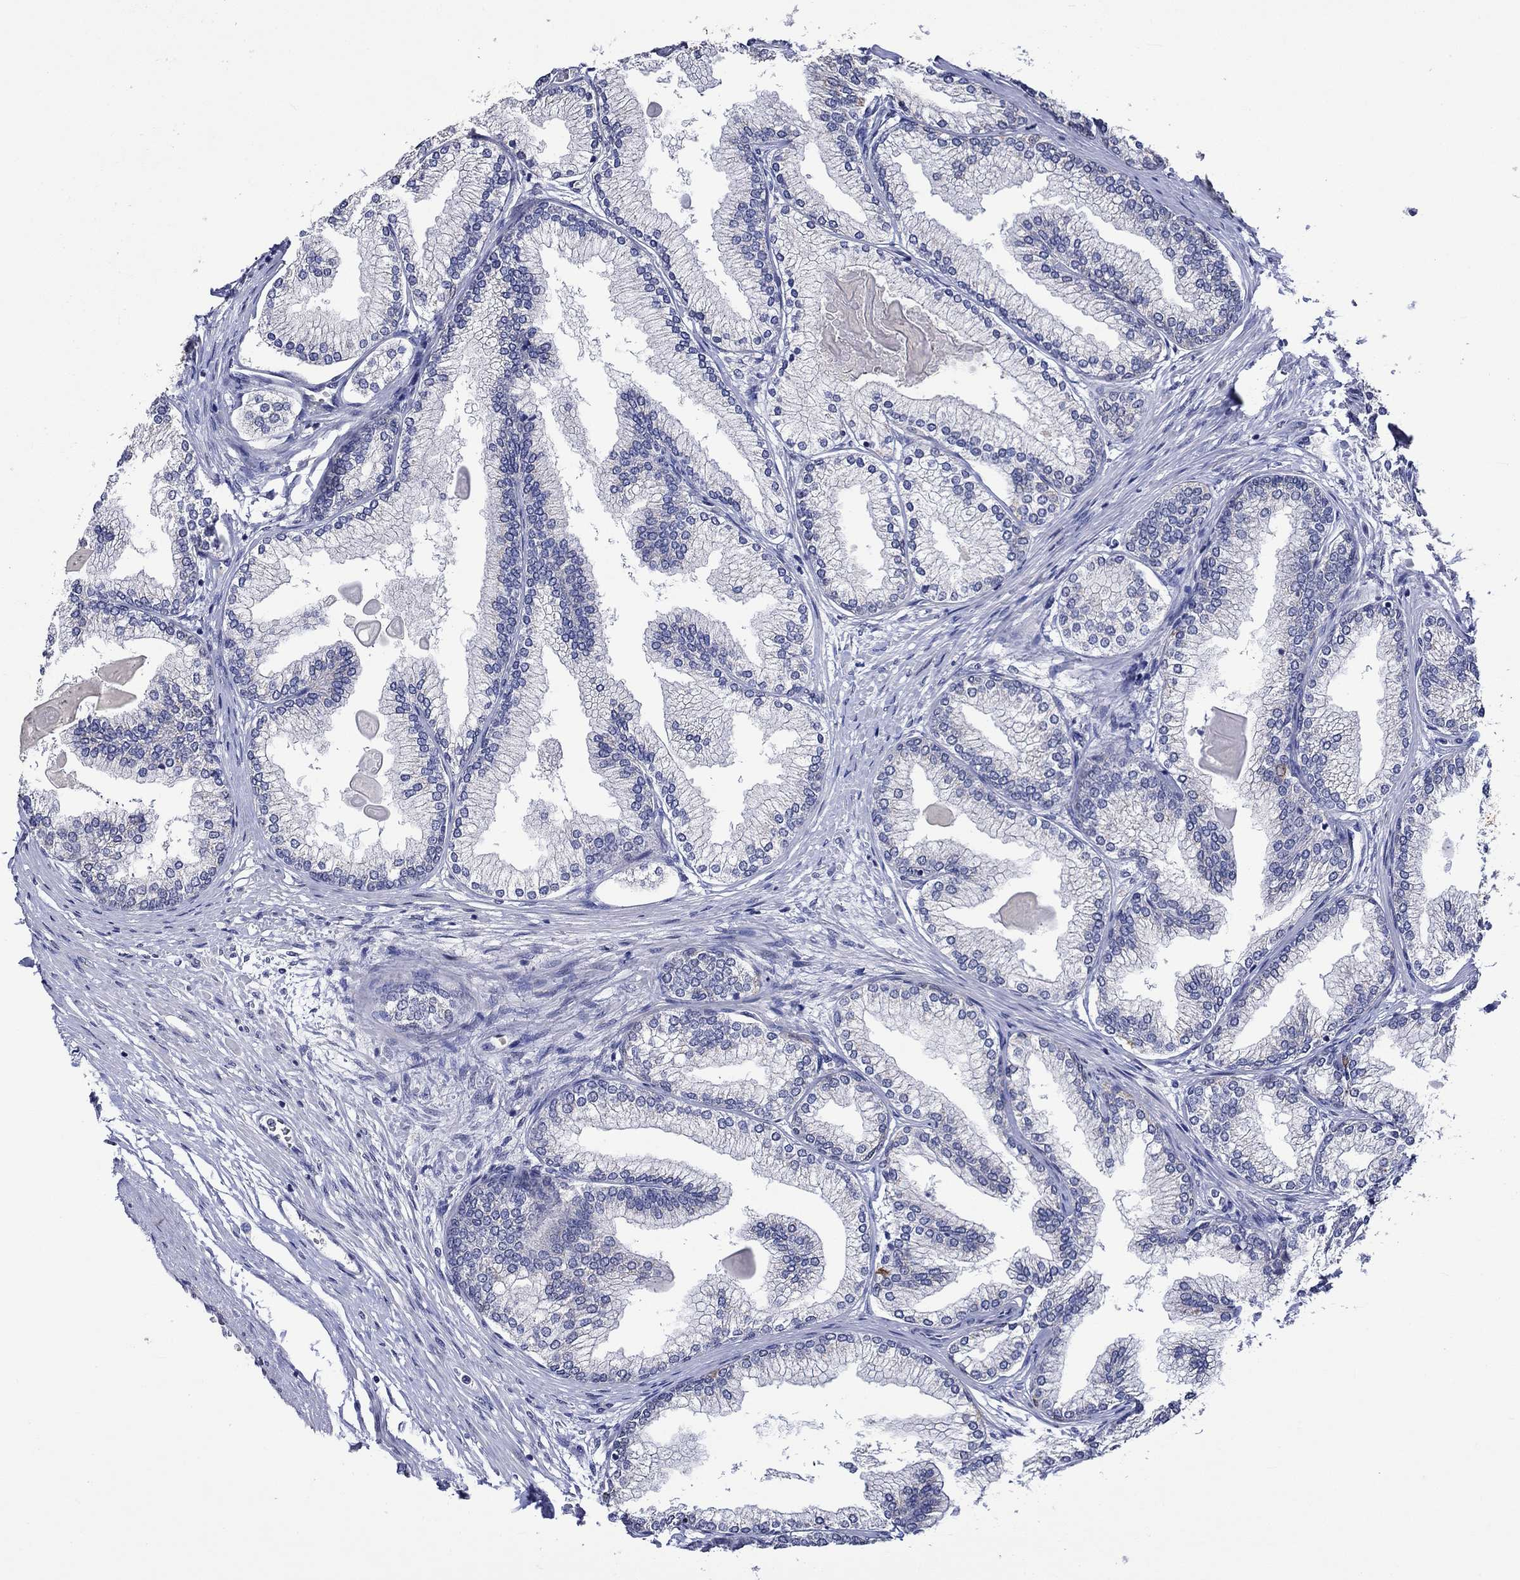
{"staining": {"intensity": "strong", "quantity": "<25%", "location": "cytoplasmic/membranous"}, "tissue": "prostate", "cell_type": "Glandular cells", "image_type": "normal", "snomed": [{"axis": "morphology", "description": "Normal tissue, NOS"}, {"axis": "topography", "description": "Prostate"}], "caption": "Immunohistochemical staining of normal prostate exhibits strong cytoplasmic/membranous protein expression in approximately <25% of glandular cells. (Stains: DAB in brown, nuclei in blue, Microscopy: brightfield microscopy at high magnification).", "gene": "DDX3Y", "patient": {"sex": "male", "age": 72}}